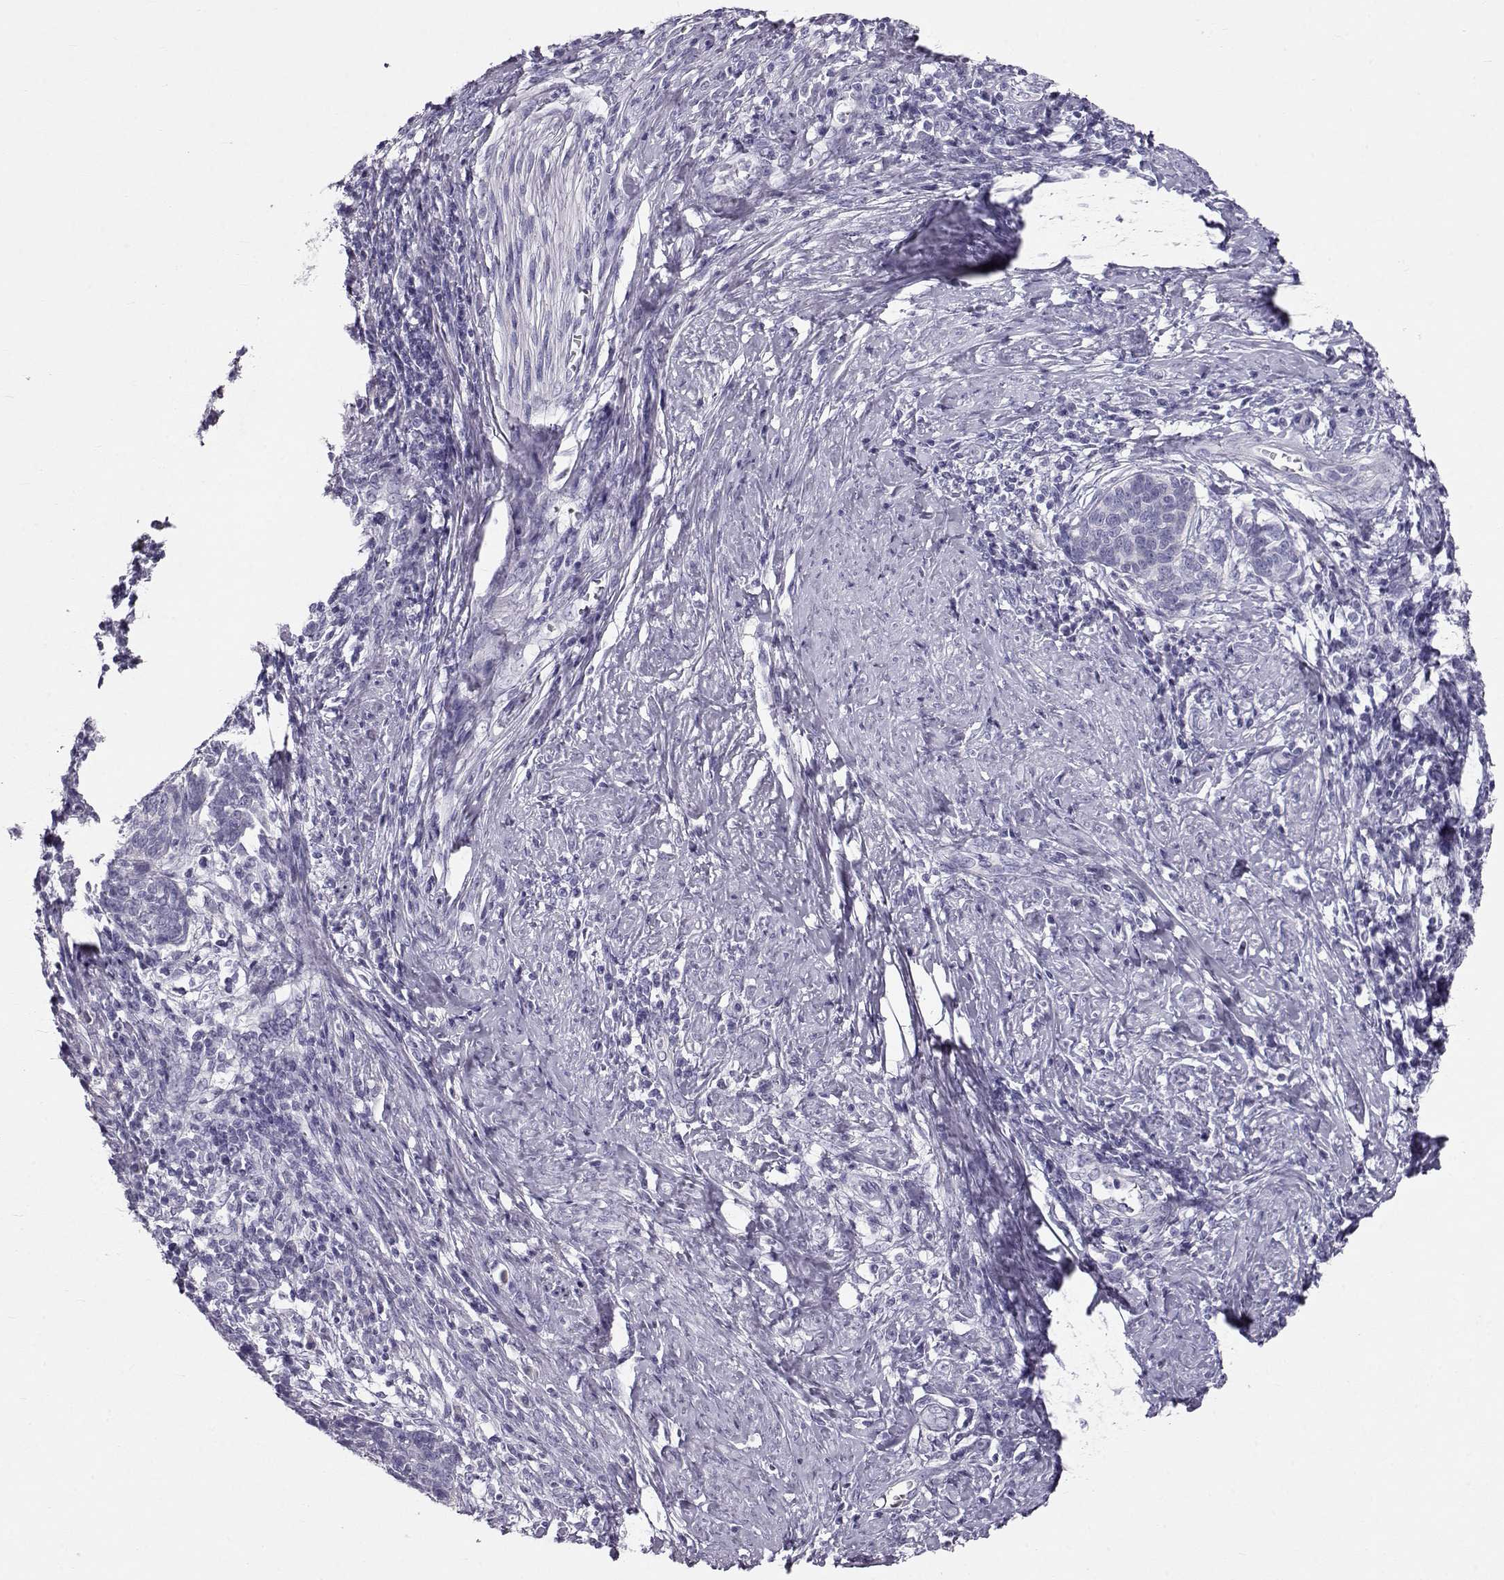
{"staining": {"intensity": "negative", "quantity": "none", "location": "none"}, "tissue": "cervical cancer", "cell_type": "Tumor cells", "image_type": "cancer", "snomed": [{"axis": "morphology", "description": "Squamous cell carcinoma, NOS"}, {"axis": "topography", "description": "Cervix"}], "caption": "An image of human squamous cell carcinoma (cervical) is negative for staining in tumor cells.", "gene": "GPR26", "patient": {"sex": "female", "age": 39}}